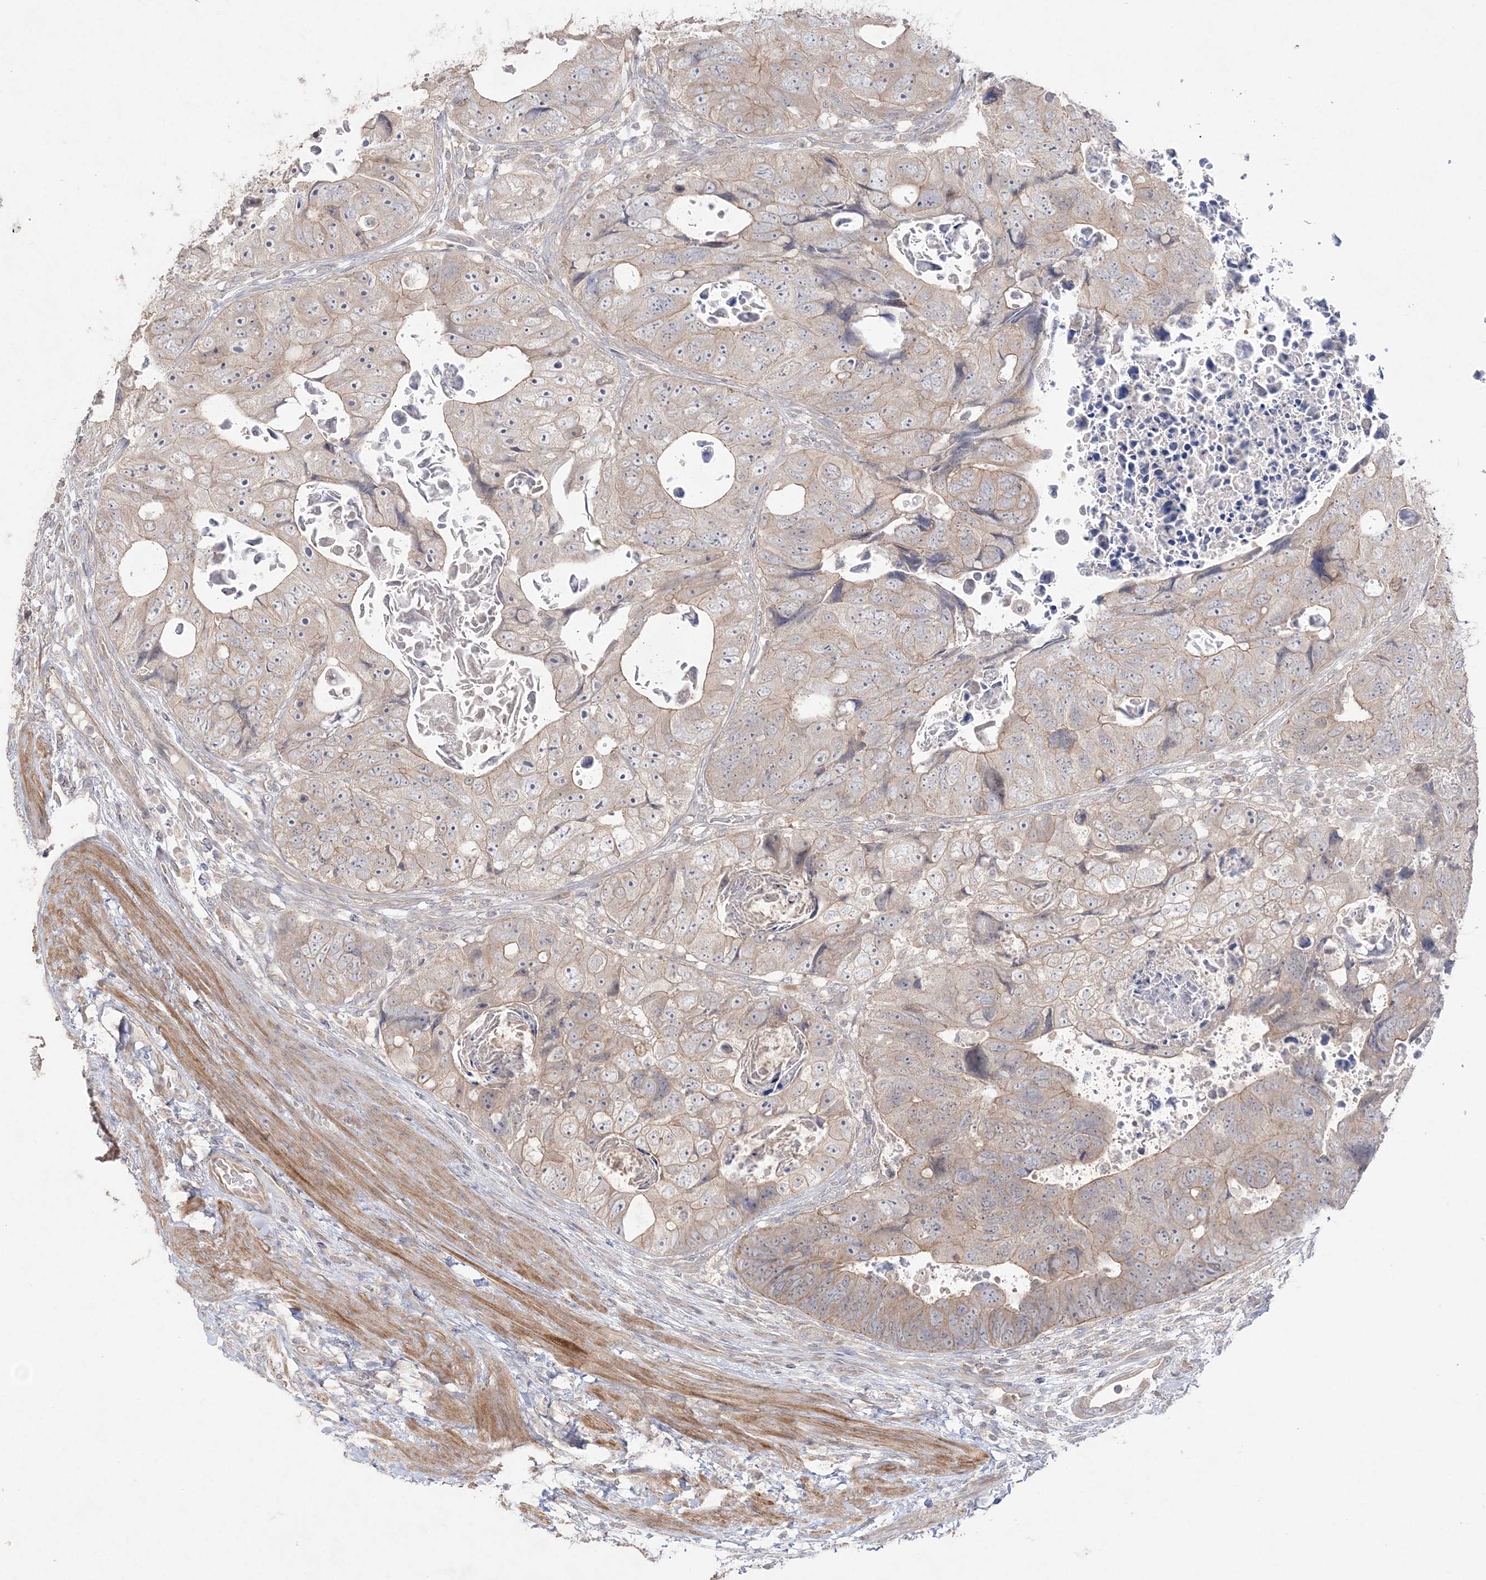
{"staining": {"intensity": "weak", "quantity": "25%-75%", "location": "cytoplasmic/membranous"}, "tissue": "colorectal cancer", "cell_type": "Tumor cells", "image_type": "cancer", "snomed": [{"axis": "morphology", "description": "Adenocarcinoma, NOS"}, {"axis": "topography", "description": "Rectum"}], "caption": "A micrograph of human colorectal cancer stained for a protein shows weak cytoplasmic/membranous brown staining in tumor cells.", "gene": "SH3BP4", "patient": {"sex": "male", "age": 59}}